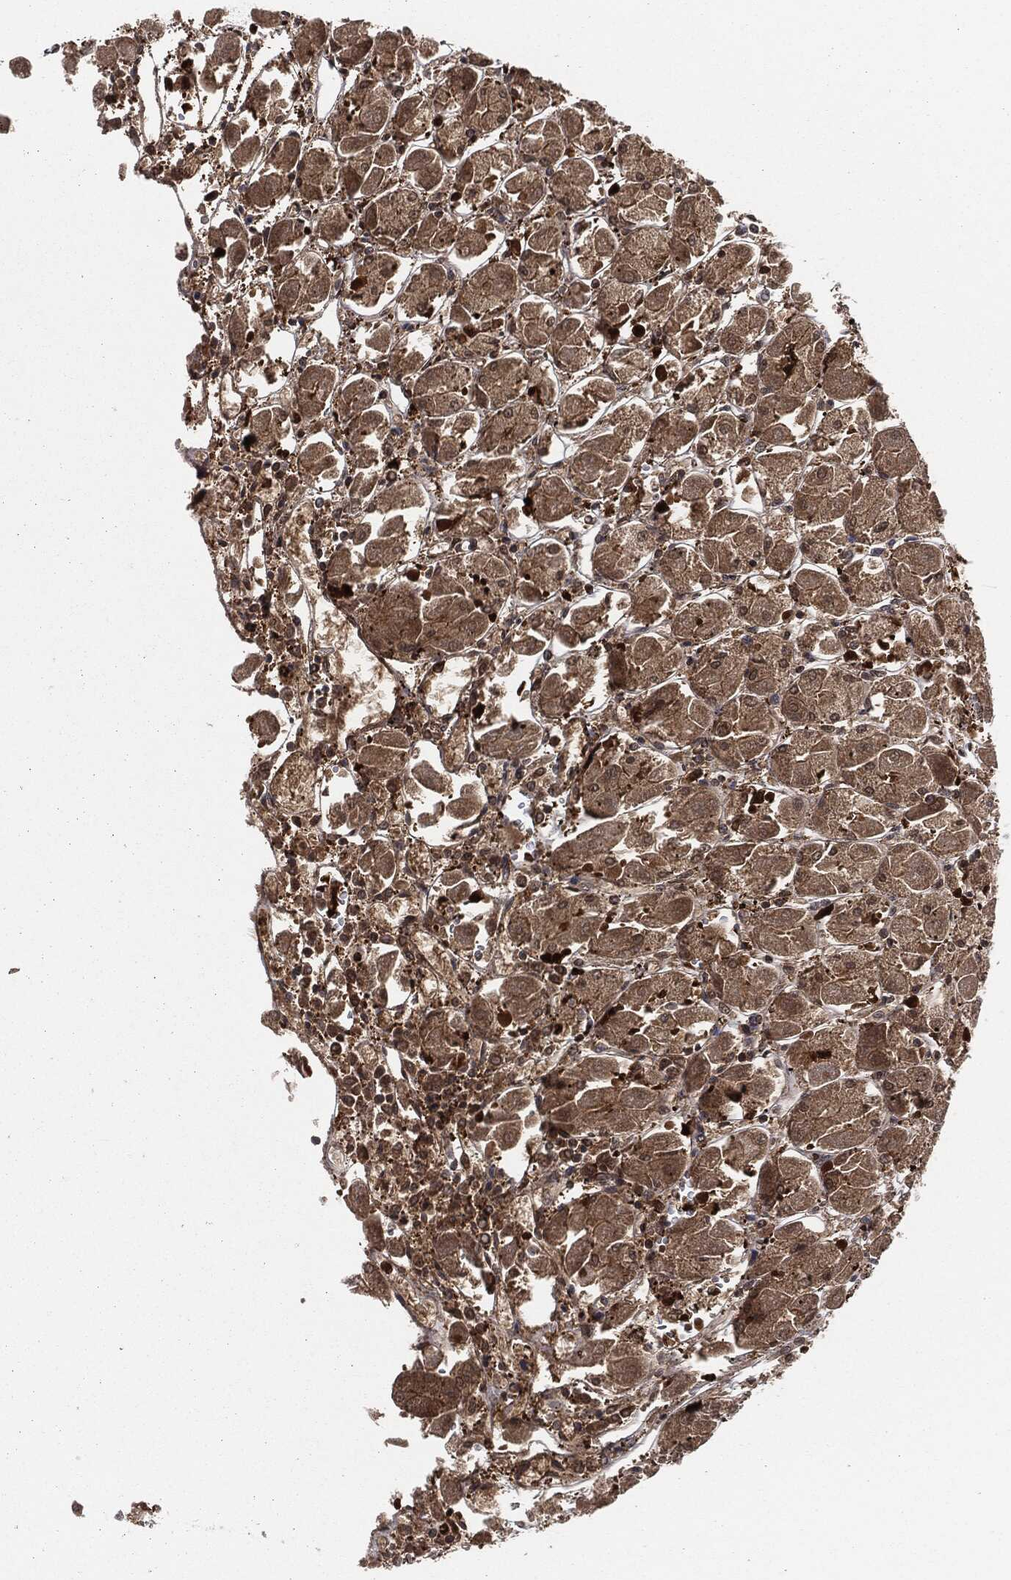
{"staining": {"intensity": "moderate", "quantity": "25%-75%", "location": "cytoplasmic/membranous,nuclear"}, "tissue": "stomach", "cell_type": "Glandular cells", "image_type": "normal", "snomed": [{"axis": "morphology", "description": "Normal tissue, NOS"}, {"axis": "topography", "description": "Stomach"}], "caption": "Stomach stained with a brown dye shows moderate cytoplasmic/membranous,nuclear positive staining in about 25%-75% of glandular cells.", "gene": "CAPRIN2", "patient": {"sex": "male", "age": 70}}